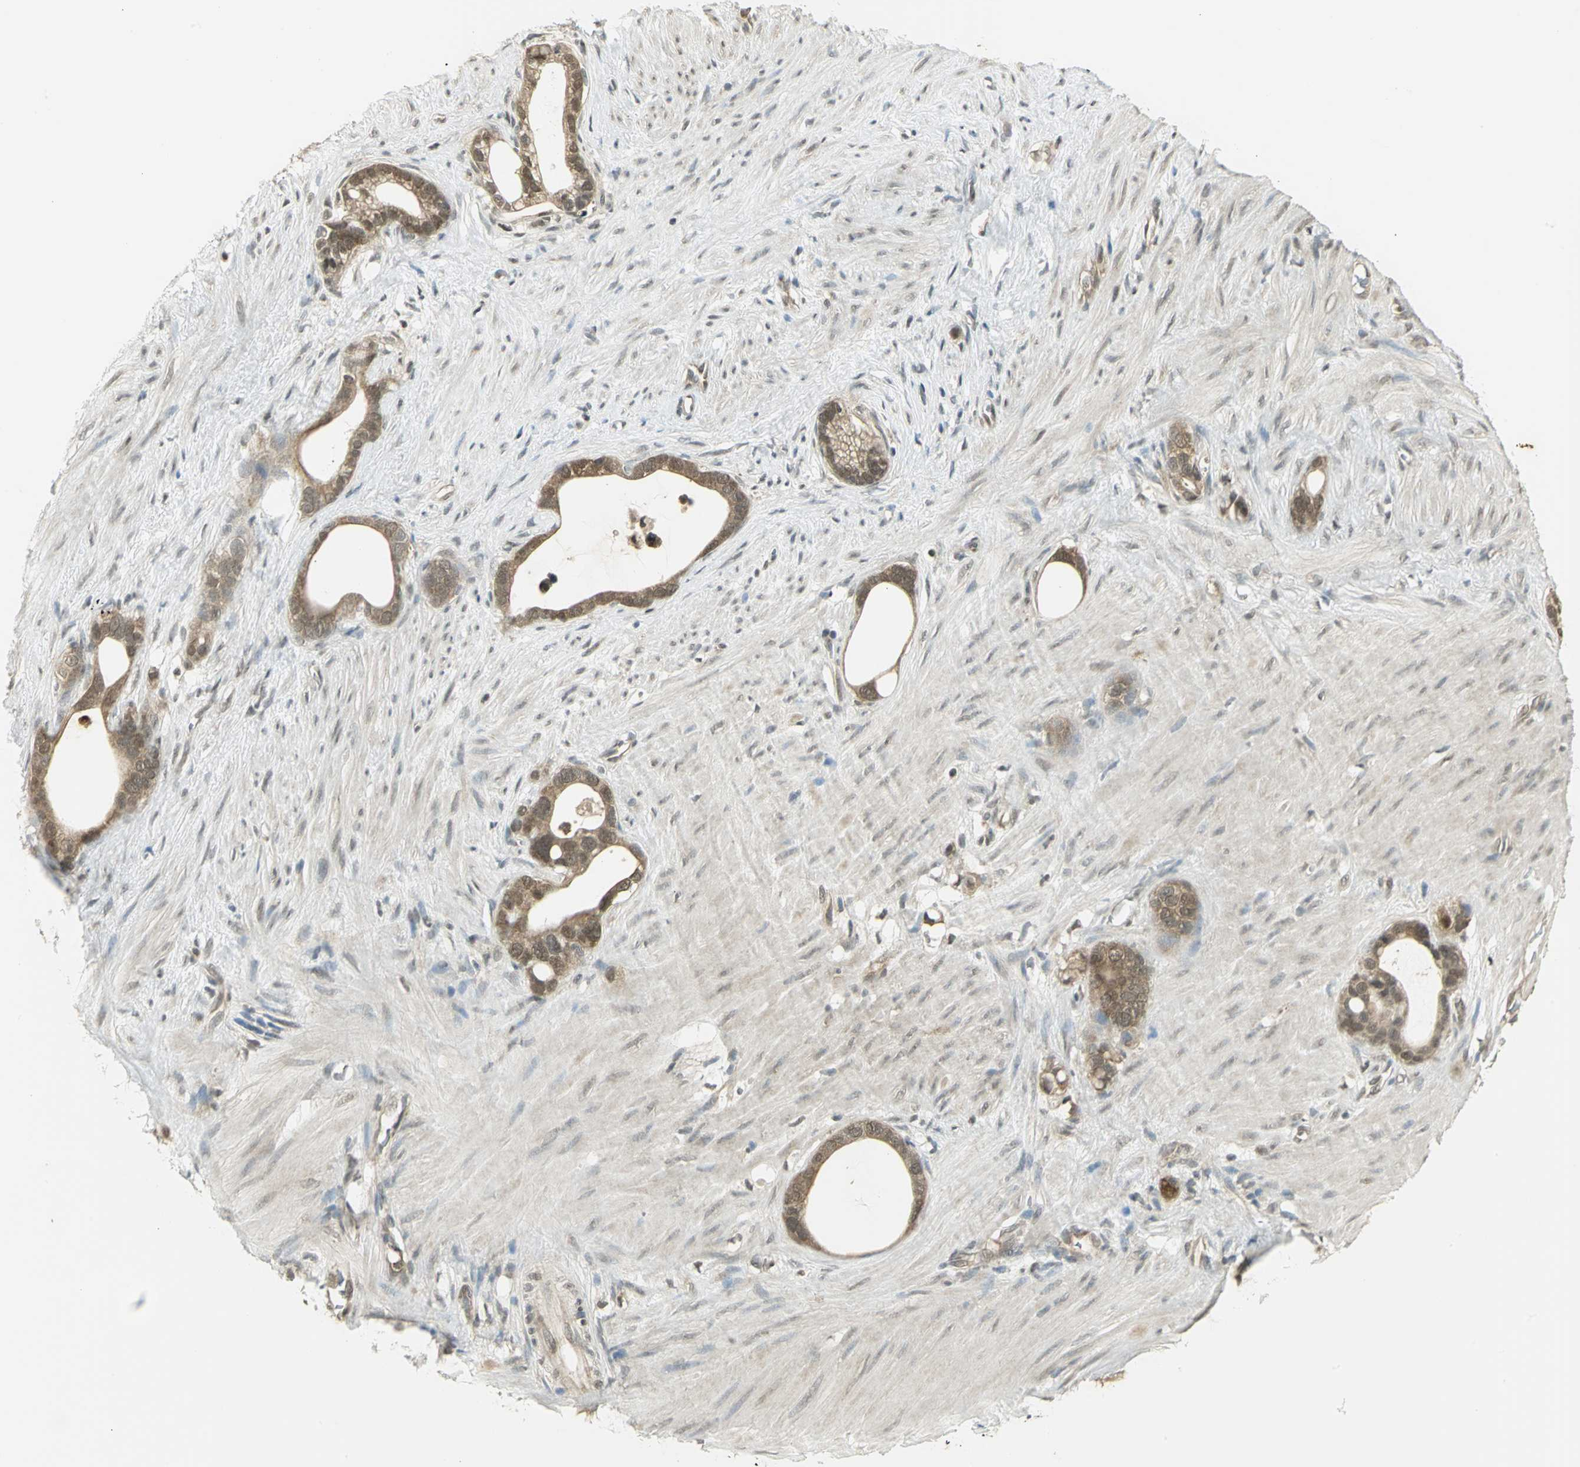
{"staining": {"intensity": "moderate", "quantity": ">75%", "location": "cytoplasmic/membranous"}, "tissue": "stomach cancer", "cell_type": "Tumor cells", "image_type": "cancer", "snomed": [{"axis": "morphology", "description": "Adenocarcinoma, NOS"}, {"axis": "topography", "description": "Stomach"}], "caption": "Immunohistochemical staining of human stomach adenocarcinoma exhibits medium levels of moderate cytoplasmic/membranous positivity in approximately >75% of tumor cells.", "gene": "CDC34", "patient": {"sex": "female", "age": 75}}